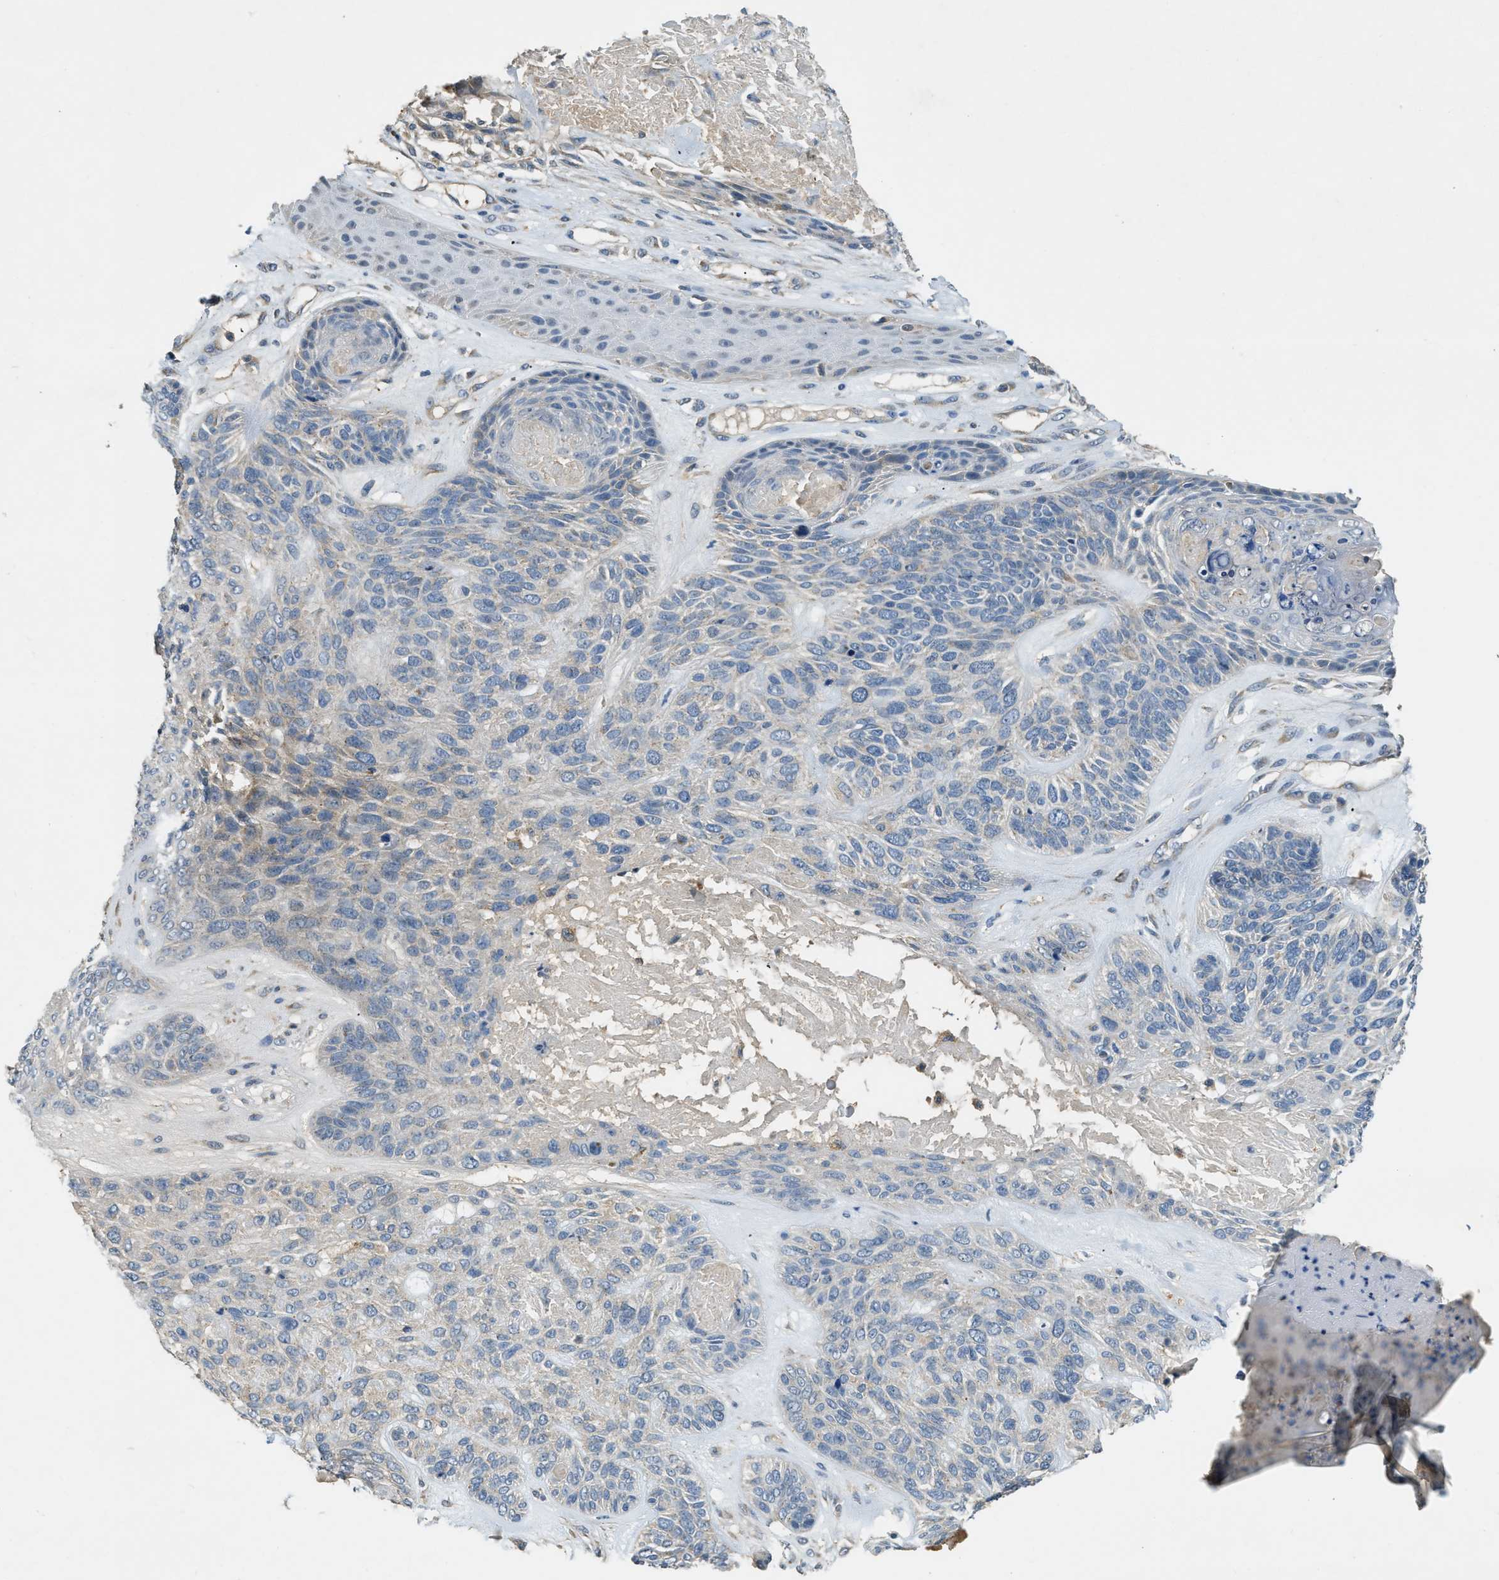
{"staining": {"intensity": "negative", "quantity": "none", "location": "none"}, "tissue": "skin cancer", "cell_type": "Tumor cells", "image_type": "cancer", "snomed": [{"axis": "morphology", "description": "Basal cell carcinoma"}, {"axis": "topography", "description": "Skin"}], "caption": "Skin cancer (basal cell carcinoma) stained for a protein using IHC demonstrates no expression tumor cells.", "gene": "CFLAR", "patient": {"sex": "male", "age": 55}}